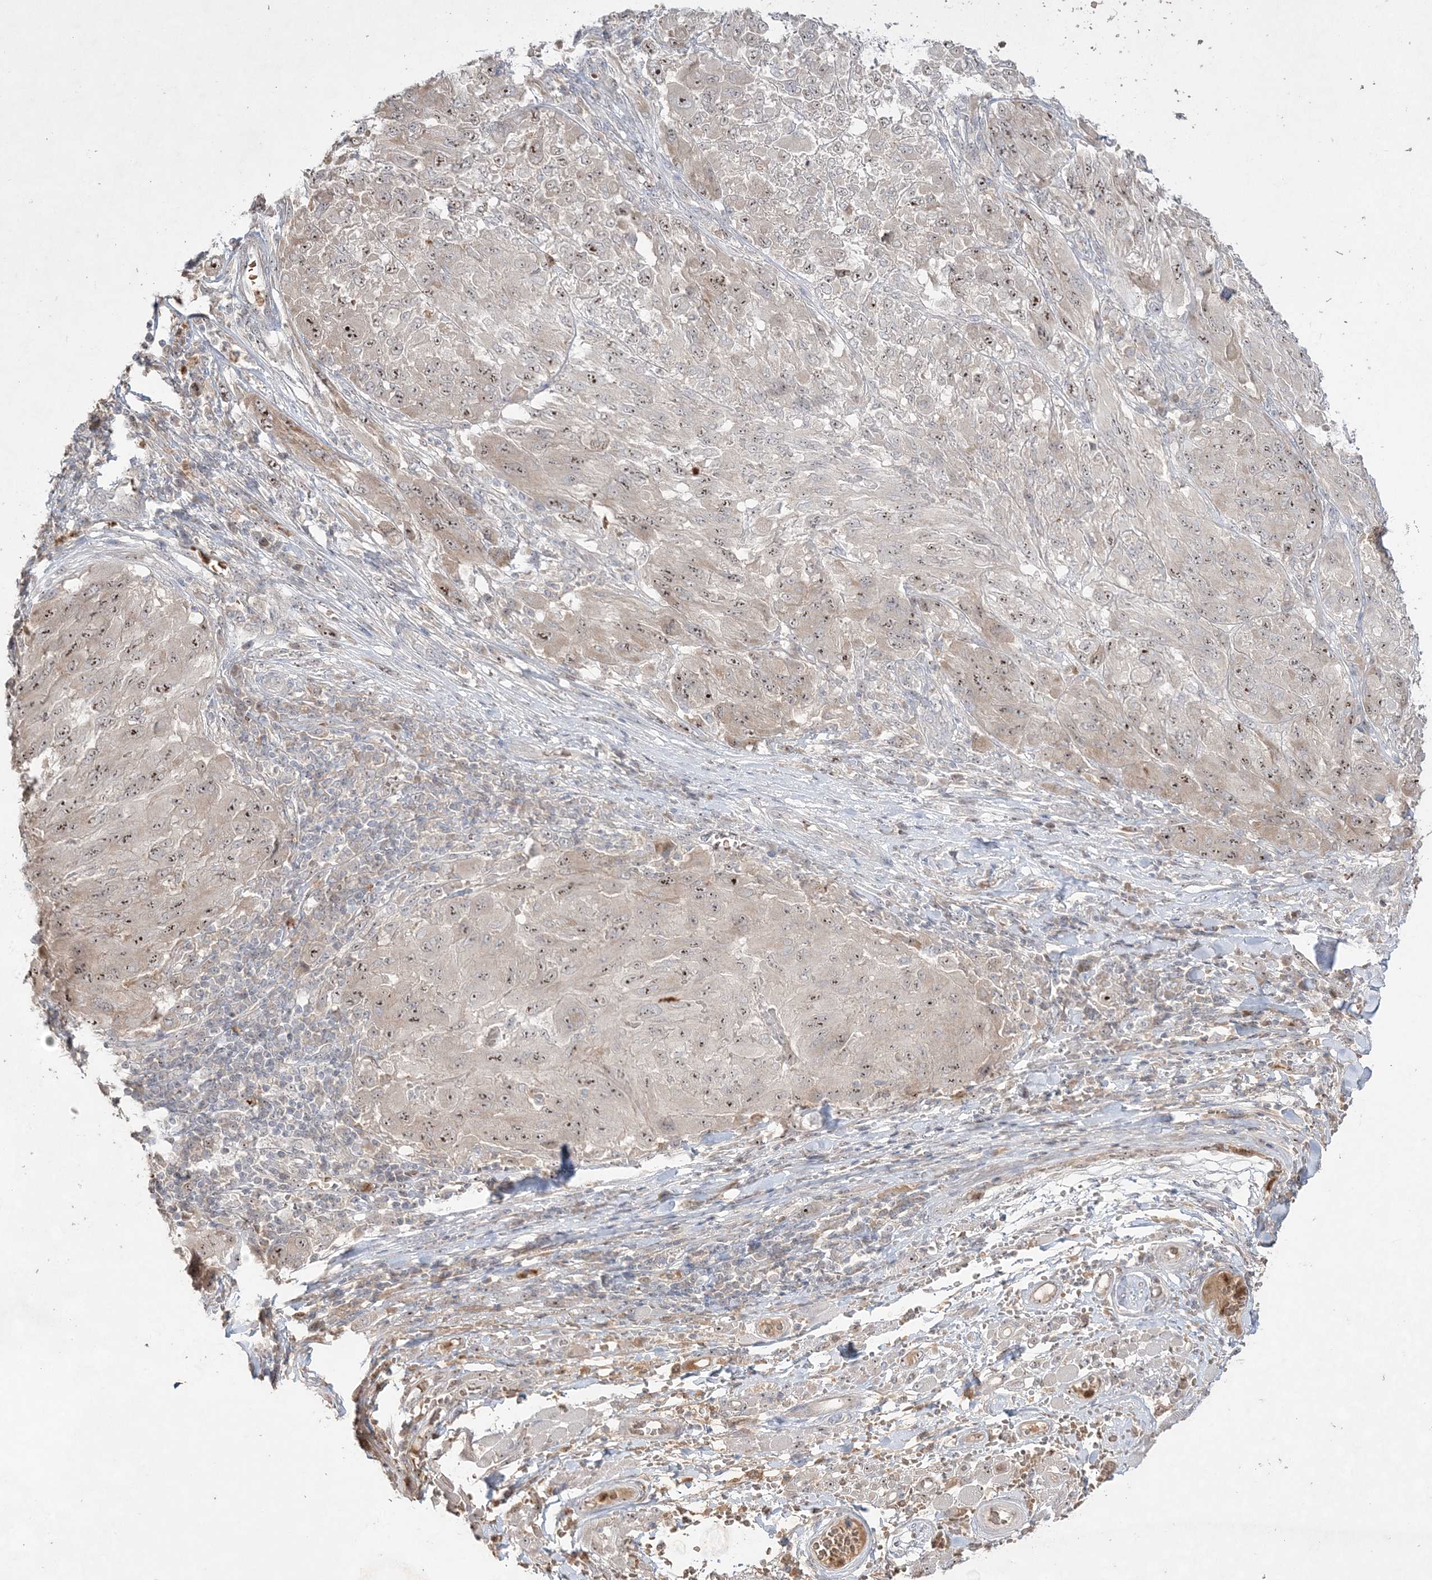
{"staining": {"intensity": "moderate", "quantity": ">75%", "location": "nuclear"}, "tissue": "melanoma", "cell_type": "Tumor cells", "image_type": "cancer", "snomed": [{"axis": "morphology", "description": "Malignant melanoma, NOS"}, {"axis": "topography", "description": "Skin"}], "caption": "High-magnification brightfield microscopy of melanoma stained with DAB (brown) and counterstained with hematoxylin (blue). tumor cells exhibit moderate nuclear positivity is present in about>75% of cells. (brown staining indicates protein expression, while blue staining denotes nuclei).", "gene": "NOP16", "patient": {"sex": "female", "age": 91}}